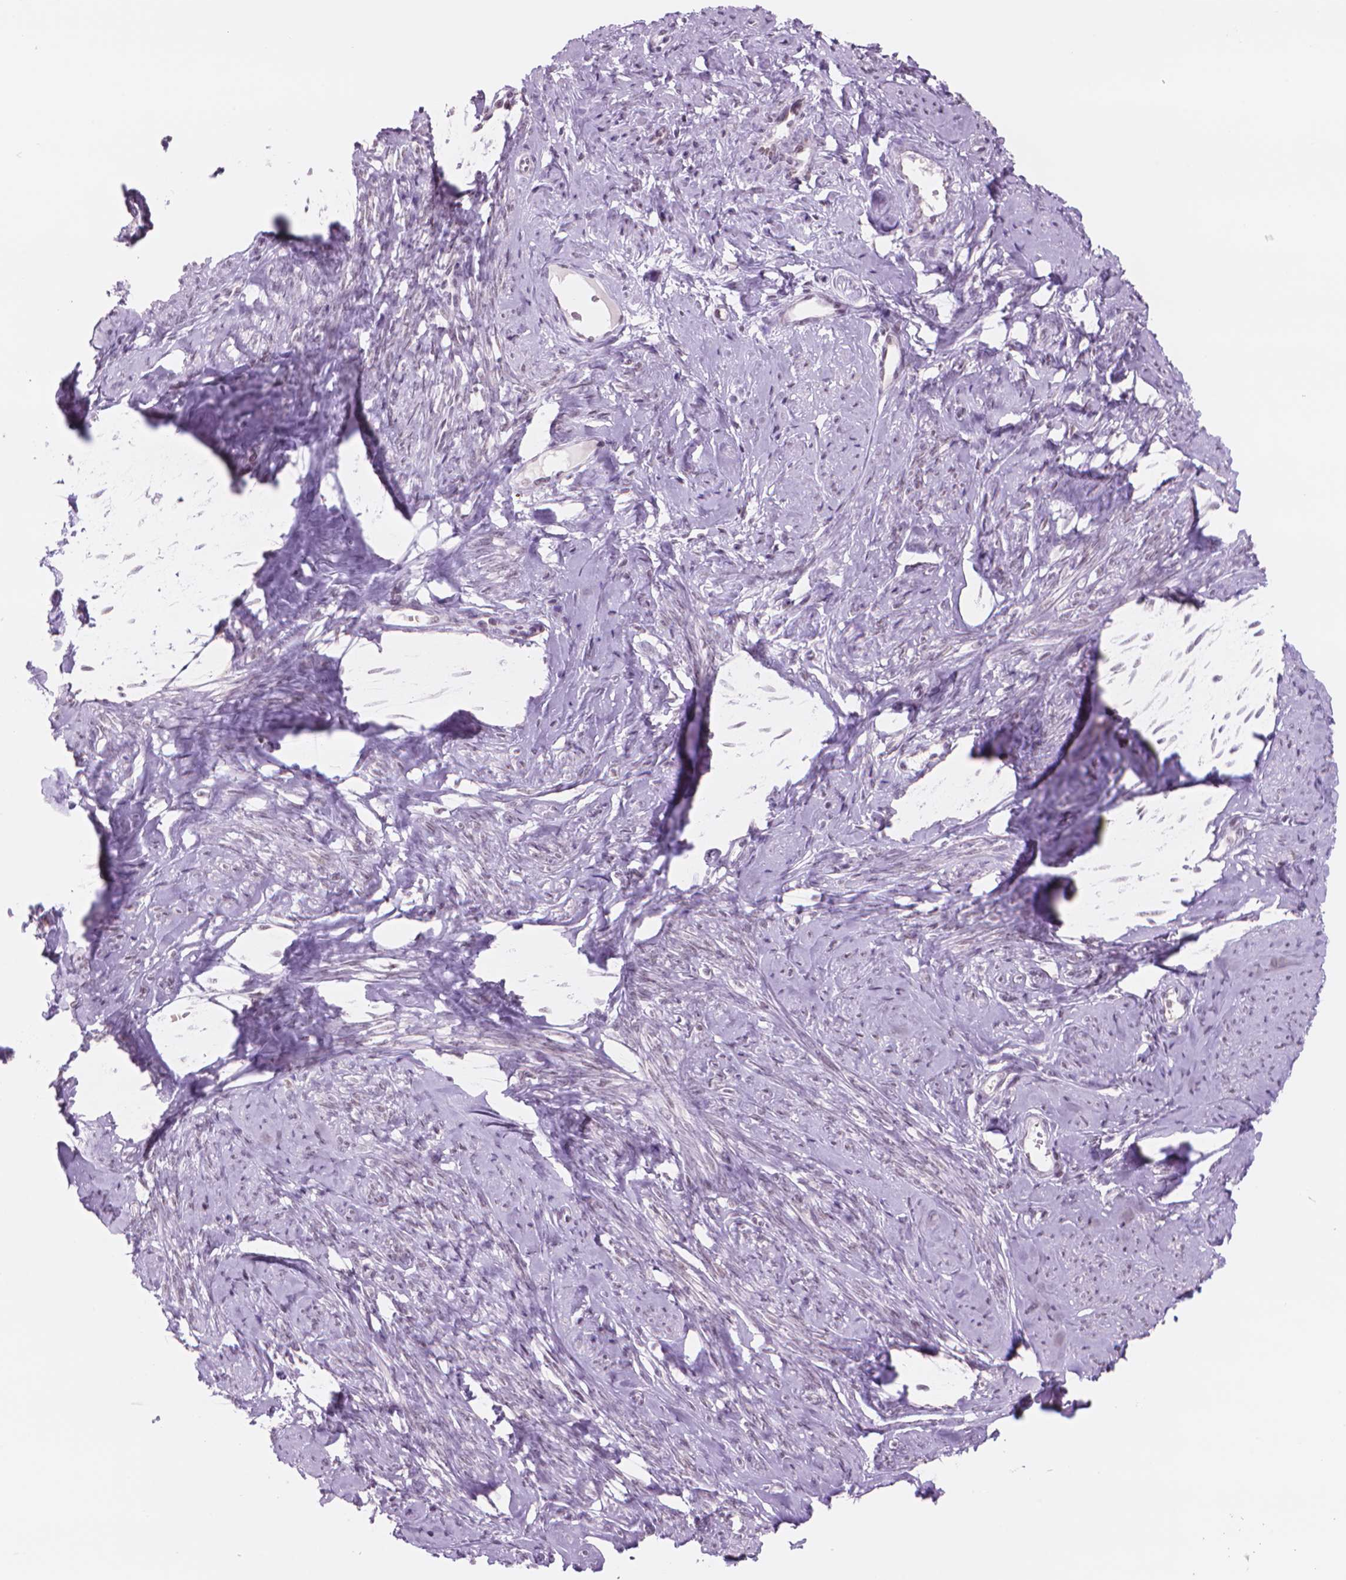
{"staining": {"intensity": "weak", "quantity": "25%-75%", "location": "nuclear"}, "tissue": "smooth muscle", "cell_type": "Smooth muscle cells", "image_type": "normal", "snomed": [{"axis": "morphology", "description": "Normal tissue, NOS"}, {"axis": "topography", "description": "Smooth muscle"}], "caption": "Immunohistochemical staining of unremarkable smooth muscle shows weak nuclear protein expression in about 25%-75% of smooth muscle cells.", "gene": "POLR3D", "patient": {"sex": "female", "age": 48}}